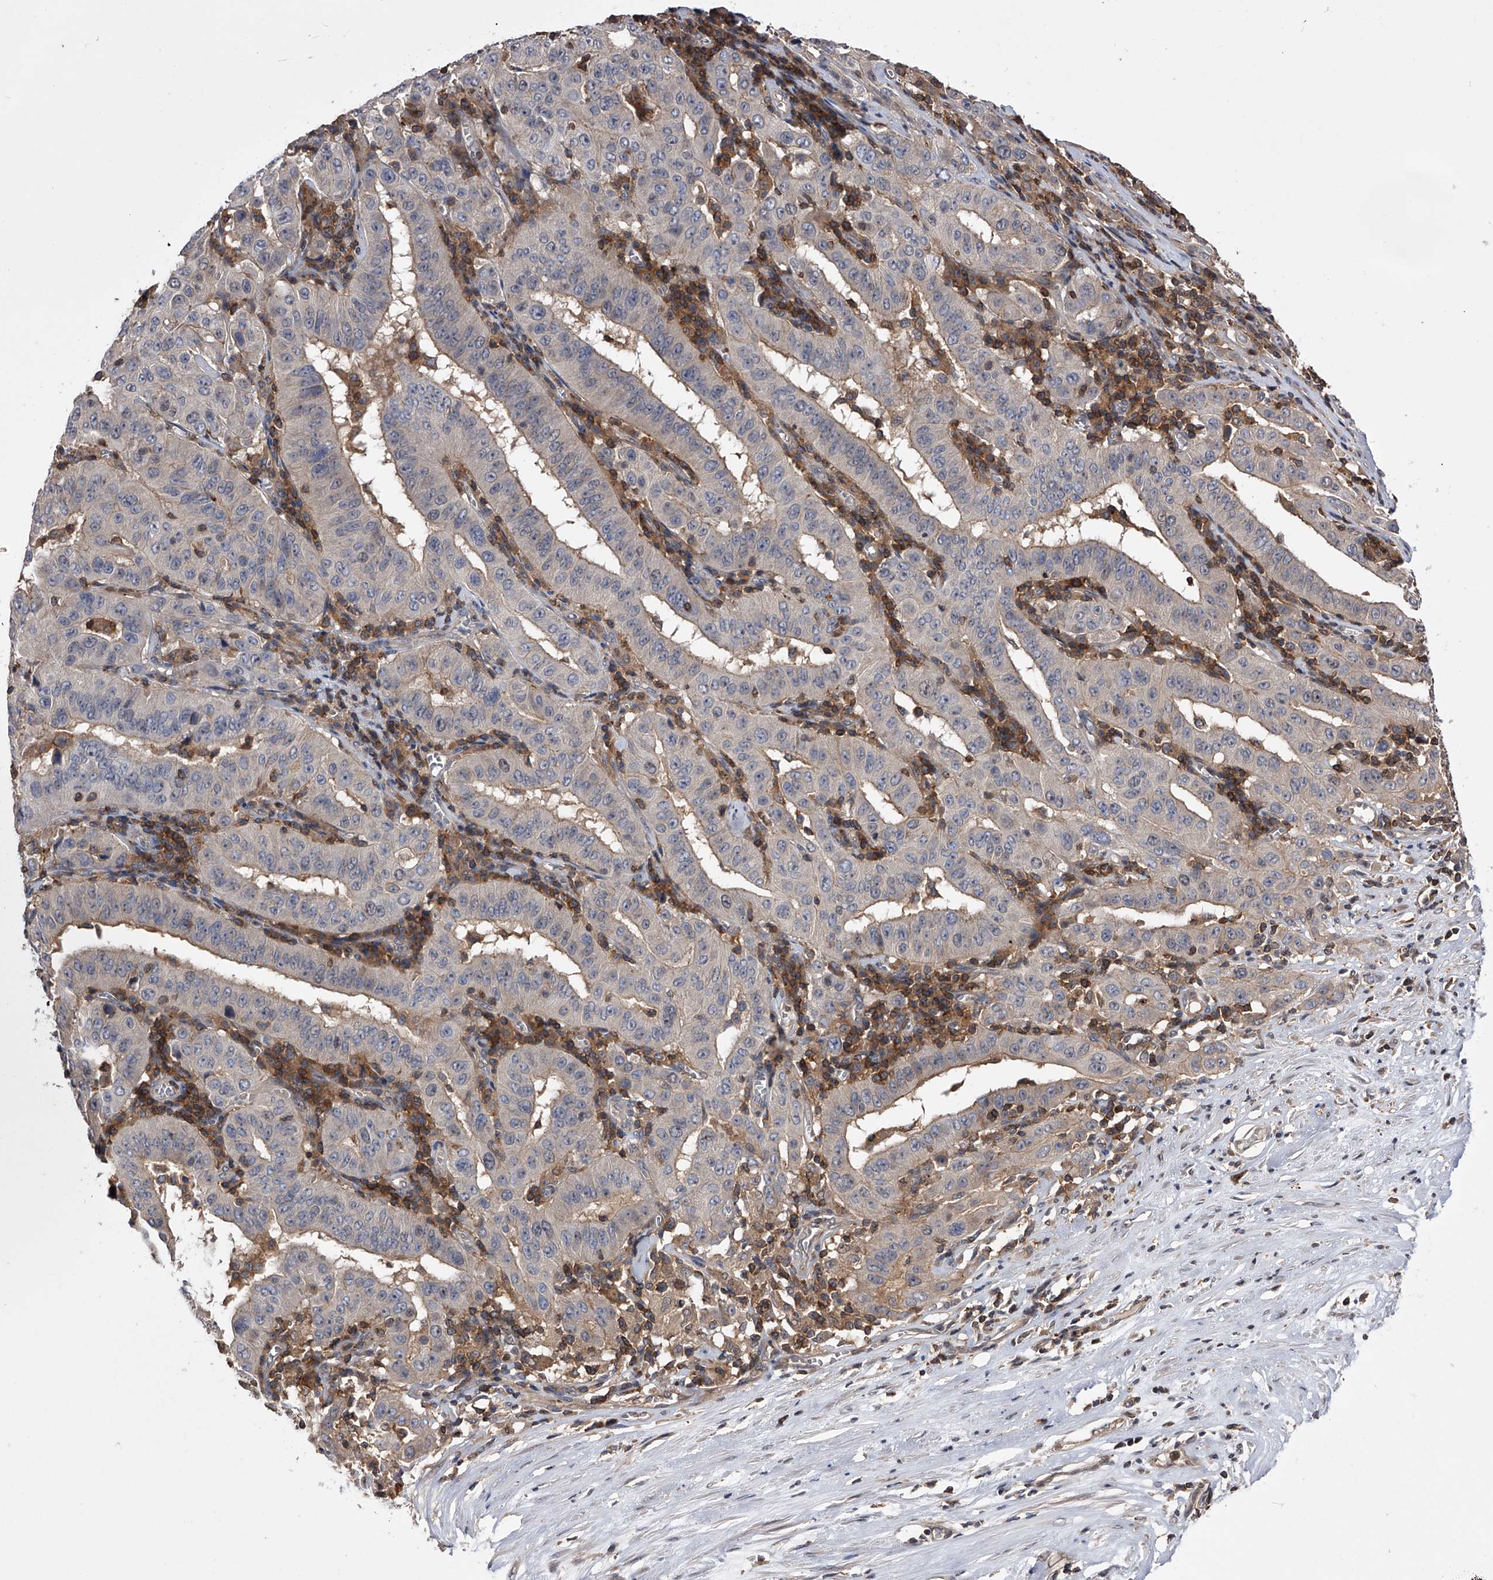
{"staining": {"intensity": "weak", "quantity": "25%-75%", "location": "cytoplasmic/membranous"}, "tissue": "pancreatic cancer", "cell_type": "Tumor cells", "image_type": "cancer", "snomed": [{"axis": "morphology", "description": "Adenocarcinoma, NOS"}, {"axis": "topography", "description": "Pancreas"}], "caption": "Pancreatic cancer (adenocarcinoma) stained for a protein (brown) shows weak cytoplasmic/membranous positive staining in about 25%-75% of tumor cells.", "gene": "PAN3", "patient": {"sex": "male", "age": 63}}